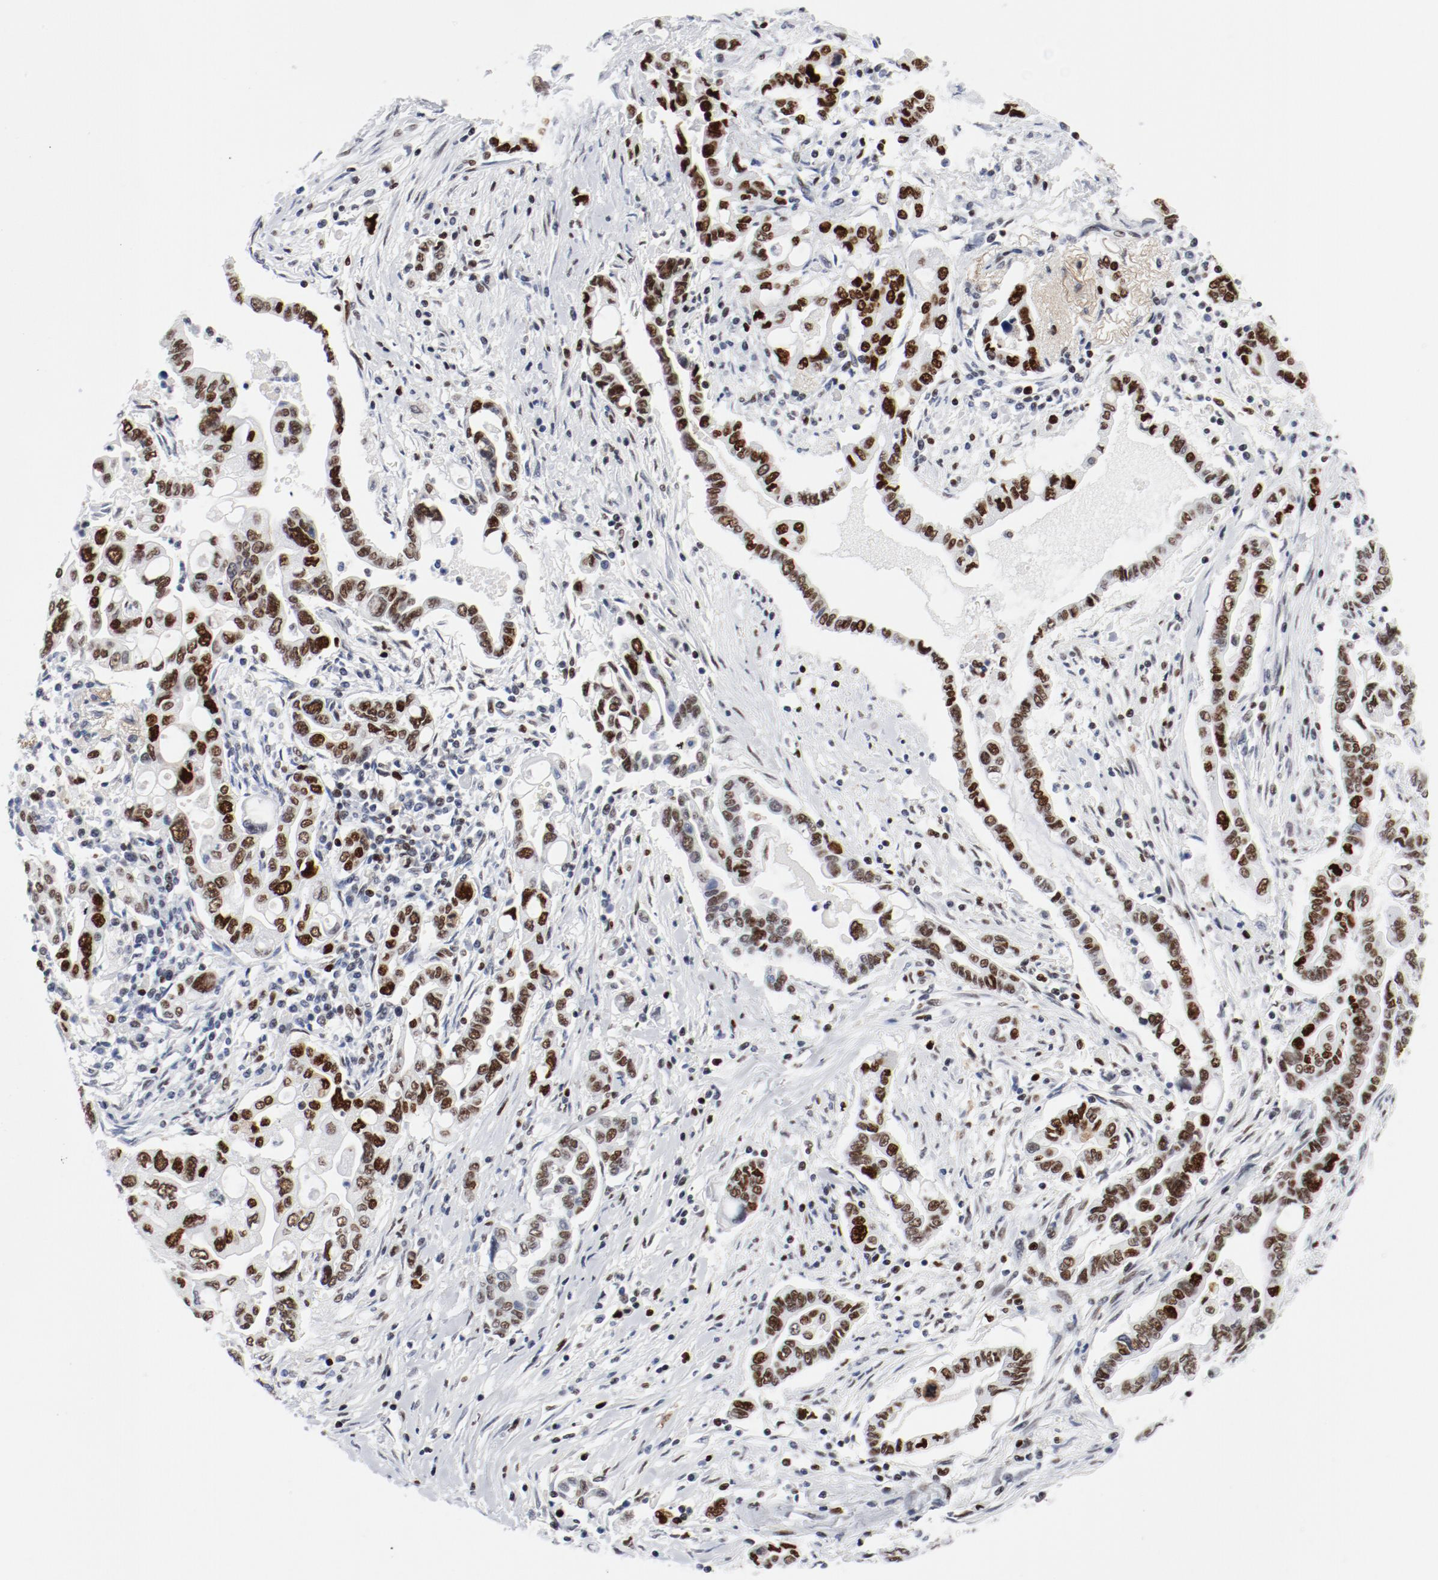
{"staining": {"intensity": "strong", "quantity": ">75%", "location": "nuclear"}, "tissue": "pancreatic cancer", "cell_type": "Tumor cells", "image_type": "cancer", "snomed": [{"axis": "morphology", "description": "Adenocarcinoma, NOS"}, {"axis": "topography", "description": "Pancreas"}], "caption": "This micrograph displays pancreatic adenocarcinoma stained with immunohistochemistry to label a protein in brown. The nuclear of tumor cells show strong positivity for the protein. Nuclei are counter-stained blue.", "gene": "POLD1", "patient": {"sex": "female", "age": 57}}